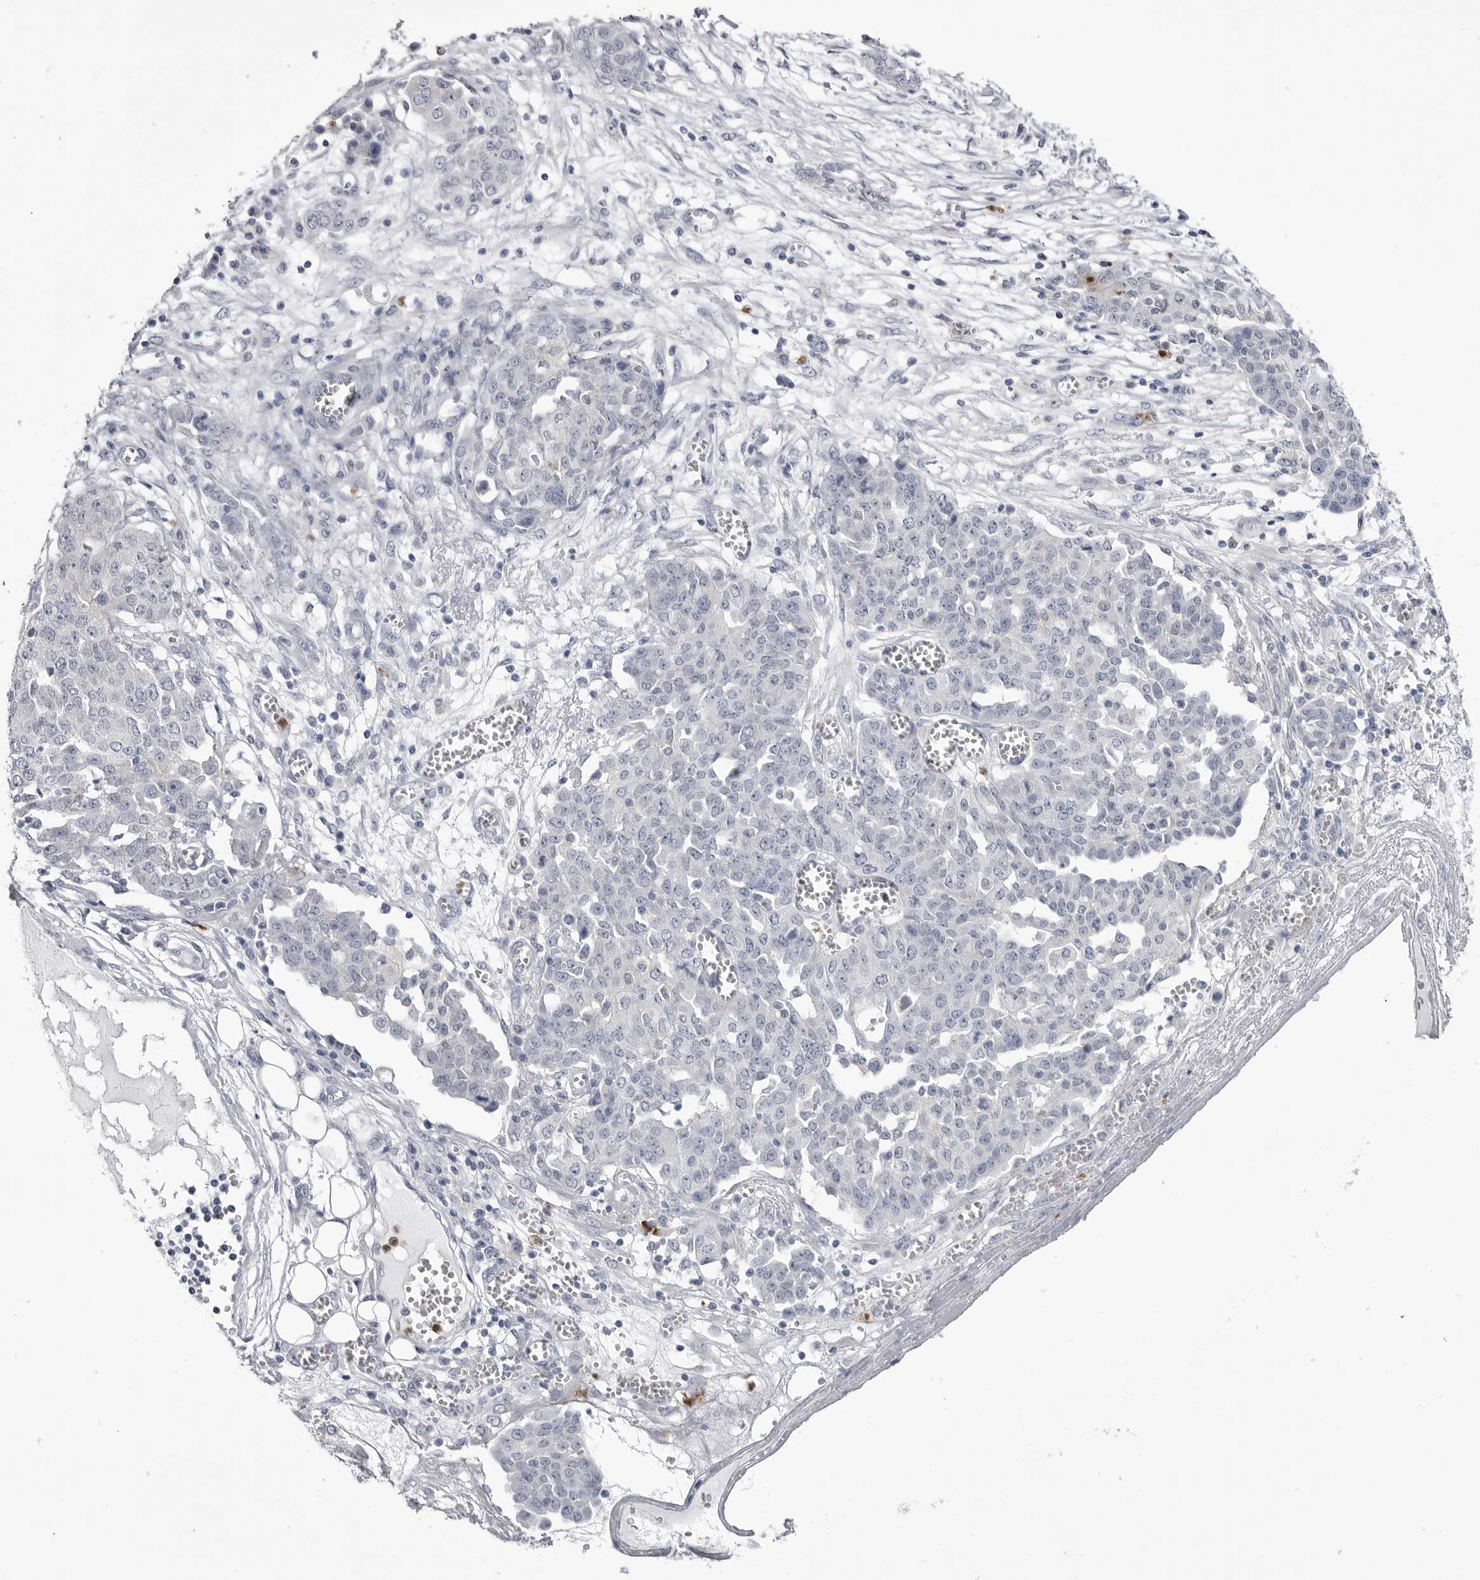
{"staining": {"intensity": "negative", "quantity": "none", "location": "none"}, "tissue": "ovarian cancer", "cell_type": "Tumor cells", "image_type": "cancer", "snomed": [{"axis": "morphology", "description": "Cystadenocarcinoma, serous, NOS"}, {"axis": "topography", "description": "Soft tissue"}, {"axis": "topography", "description": "Ovary"}], "caption": "Tumor cells are negative for protein expression in human ovarian cancer (serous cystadenocarcinoma). The staining was performed using DAB (3,3'-diaminobenzidine) to visualize the protein expression in brown, while the nuclei were stained in blue with hematoxylin (Magnification: 20x).", "gene": "STAP2", "patient": {"sex": "female", "age": 57}}